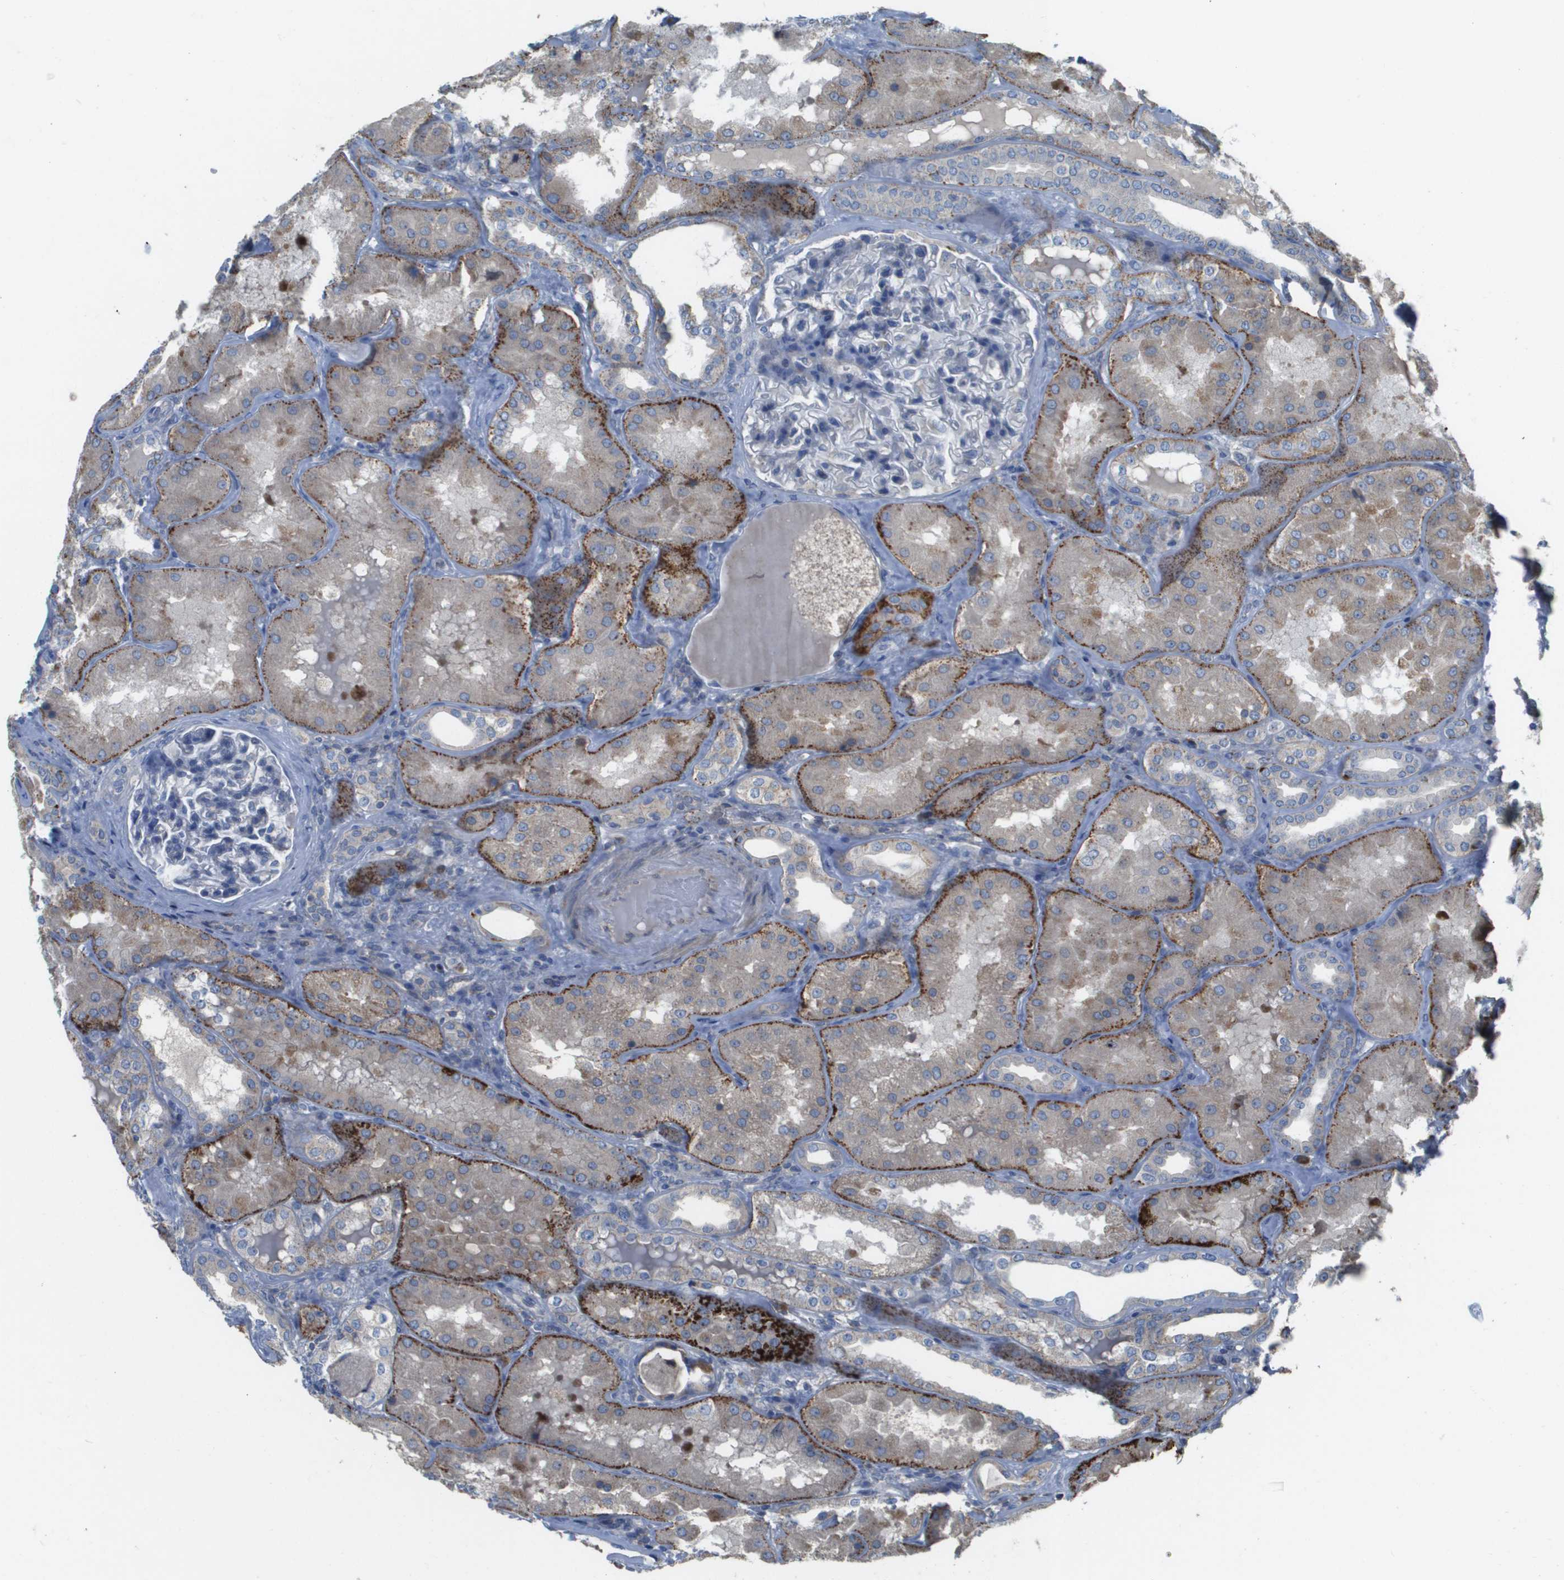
{"staining": {"intensity": "negative", "quantity": "none", "location": "none"}, "tissue": "kidney", "cell_type": "Cells in glomeruli", "image_type": "normal", "snomed": [{"axis": "morphology", "description": "Normal tissue, NOS"}, {"axis": "topography", "description": "Kidney"}], "caption": "Immunohistochemistry image of unremarkable human kidney stained for a protein (brown), which demonstrates no staining in cells in glomeruli.", "gene": "CASP10", "patient": {"sex": "female", "age": 56}}